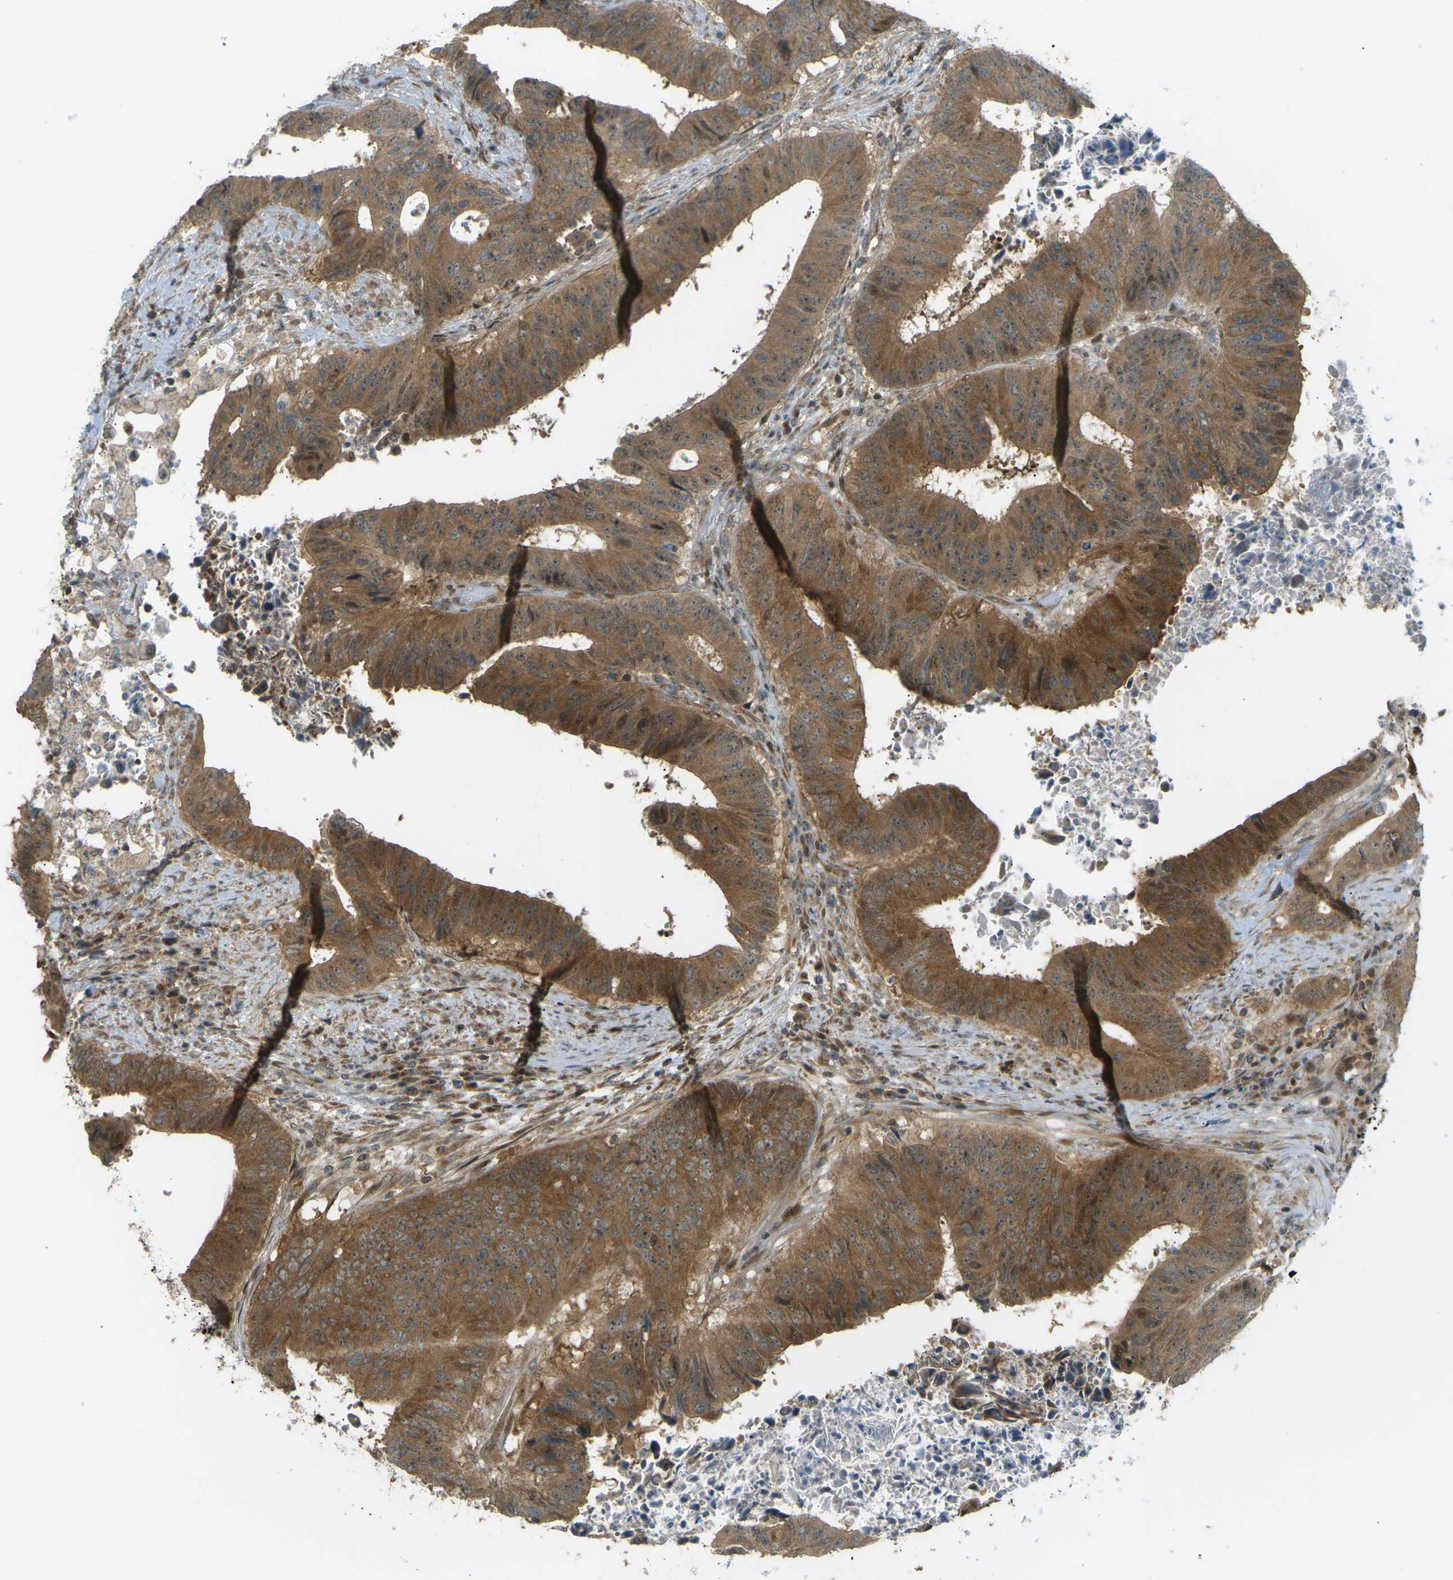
{"staining": {"intensity": "moderate", "quantity": ">75%", "location": "cytoplasmic/membranous"}, "tissue": "colorectal cancer", "cell_type": "Tumor cells", "image_type": "cancer", "snomed": [{"axis": "morphology", "description": "Adenocarcinoma, NOS"}, {"axis": "topography", "description": "Rectum"}], "caption": "An IHC image of tumor tissue is shown. Protein staining in brown labels moderate cytoplasmic/membranous positivity in colorectal cancer (adenocarcinoma) within tumor cells.", "gene": "CCDC186", "patient": {"sex": "male", "age": 72}}